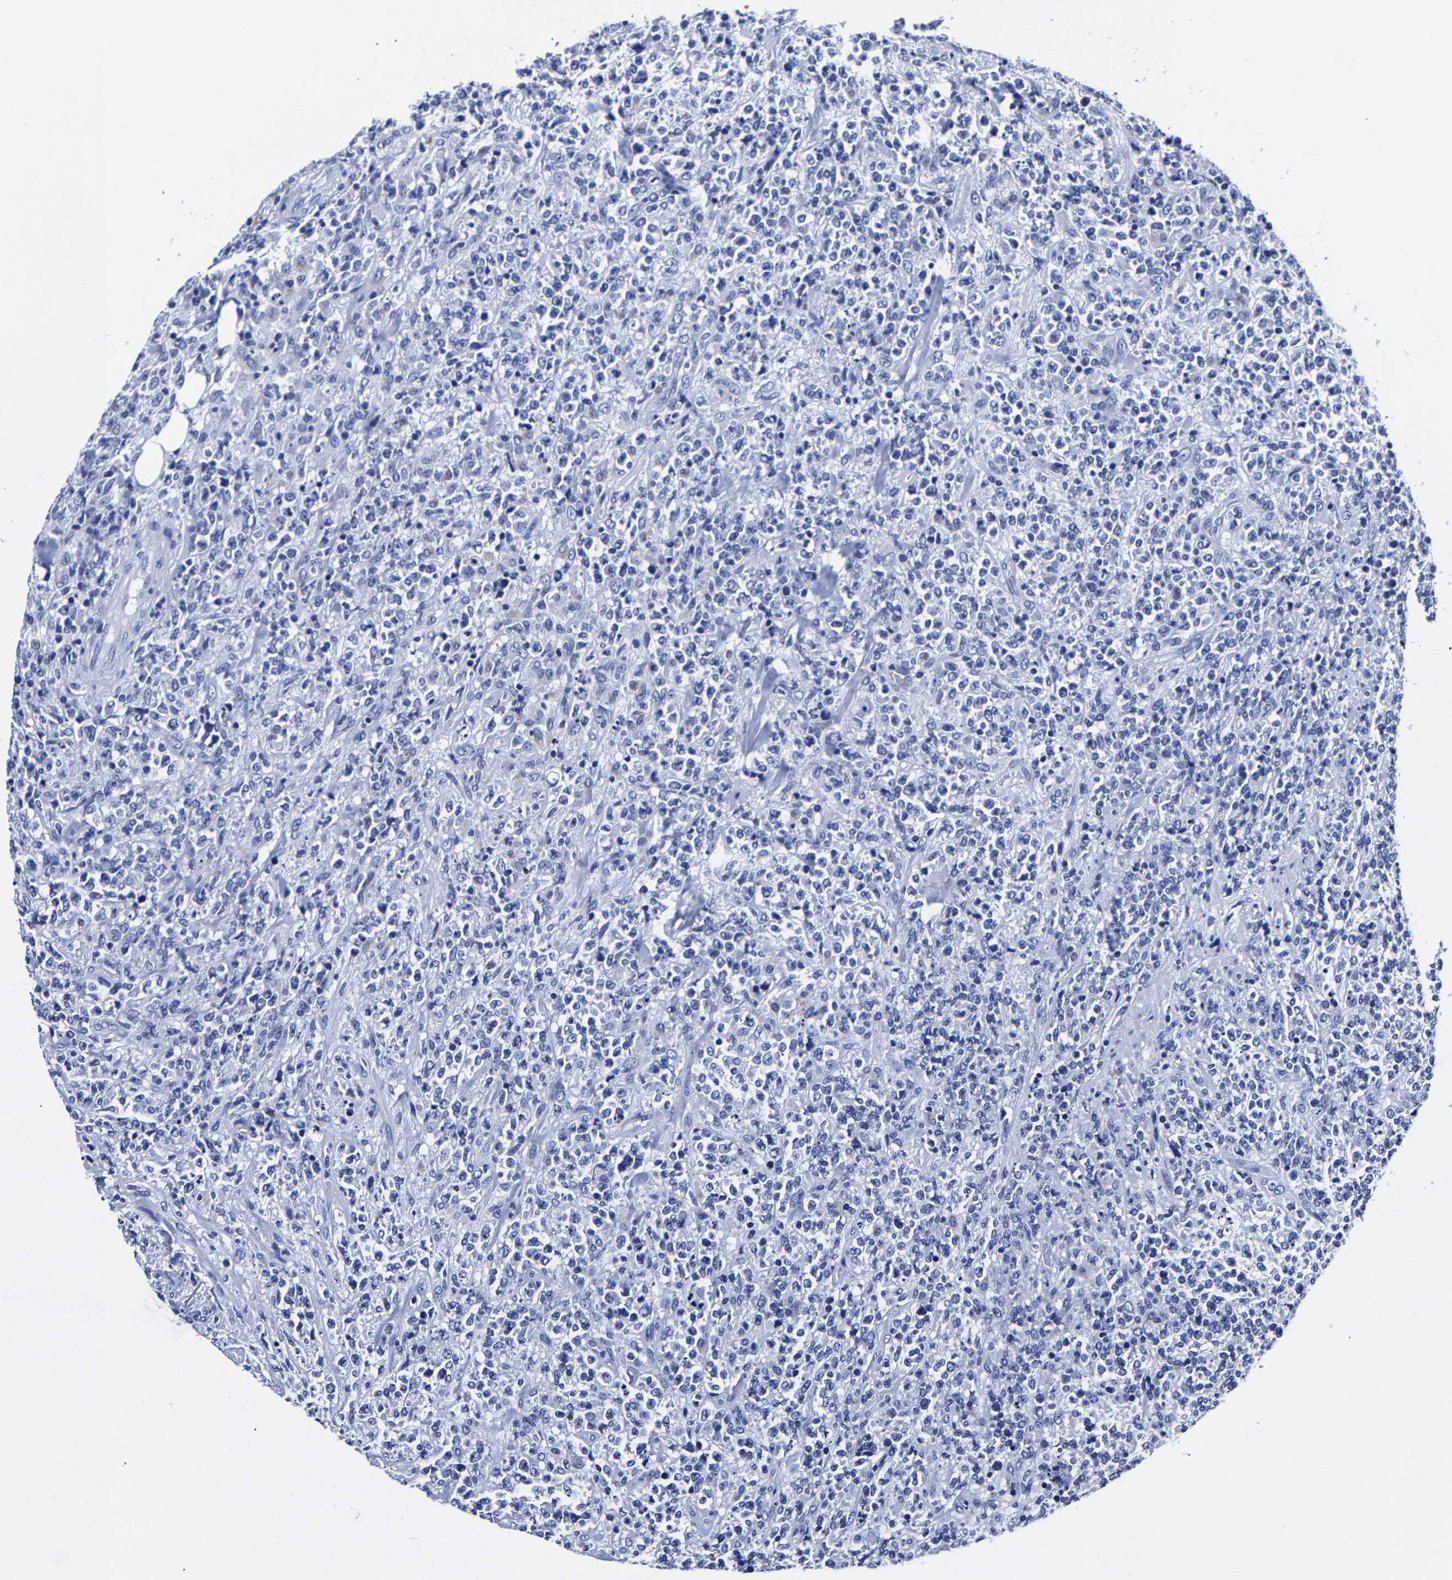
{"staining": {"intensity": "negative", "quantity": "none", "location": "none"}, "tissue": "lymphoma", "cell_type": "Tumor cells", "image_type": "cancer", "snomed": [{"axis": "morphology", "description": "Malignant lymphoma, non-Hodgkin's type, High grade"}, {"axis": "topography", "description": "Soft tissue"}], "caption": "IHC image of human malignant lymphoma, non-Hodgkin's type (high-grade) stained for a protein (brown), which displays no positivity in tumor cells.", "gene": "CPA2", "patient": {"sex": "male", "age": 18}}